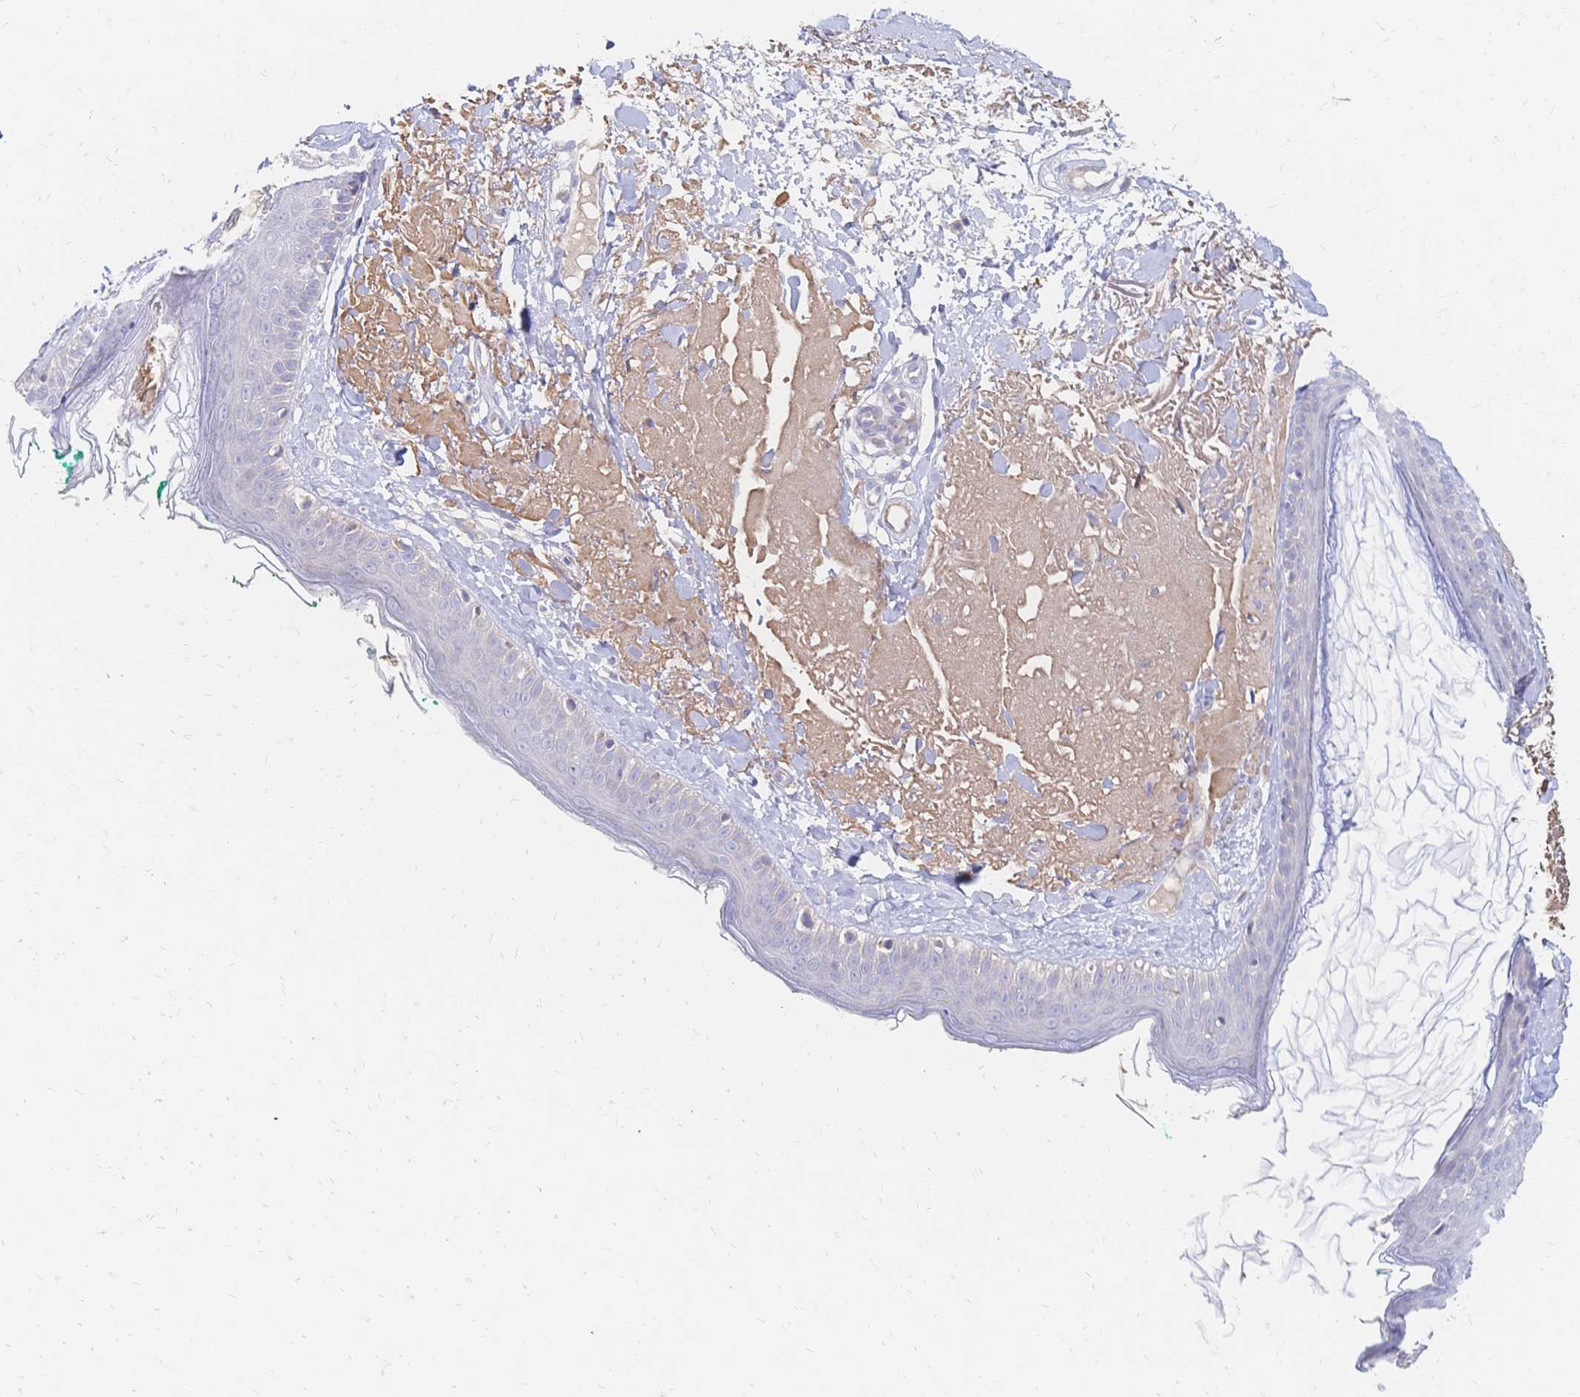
{"staining": {"intensity": "negative", "quantity": "none", "location": "none"}, "tissue": "skin", "cell_type": "Fibroblasts", "image_type": "normal", "snomed": [{"axis": "morphology", "description": "Normal tissue, NOS"}, {"axis": "topography", "description": "Skin"}], "caption": "Immunohistochemistry (IHC) histopathology image of unremarkable skin: human skin stained with DAB shows no significant protein expression in fibroblasts.", "gene": "VWC2L", "patient": {"sex": "male", "age": 73}}